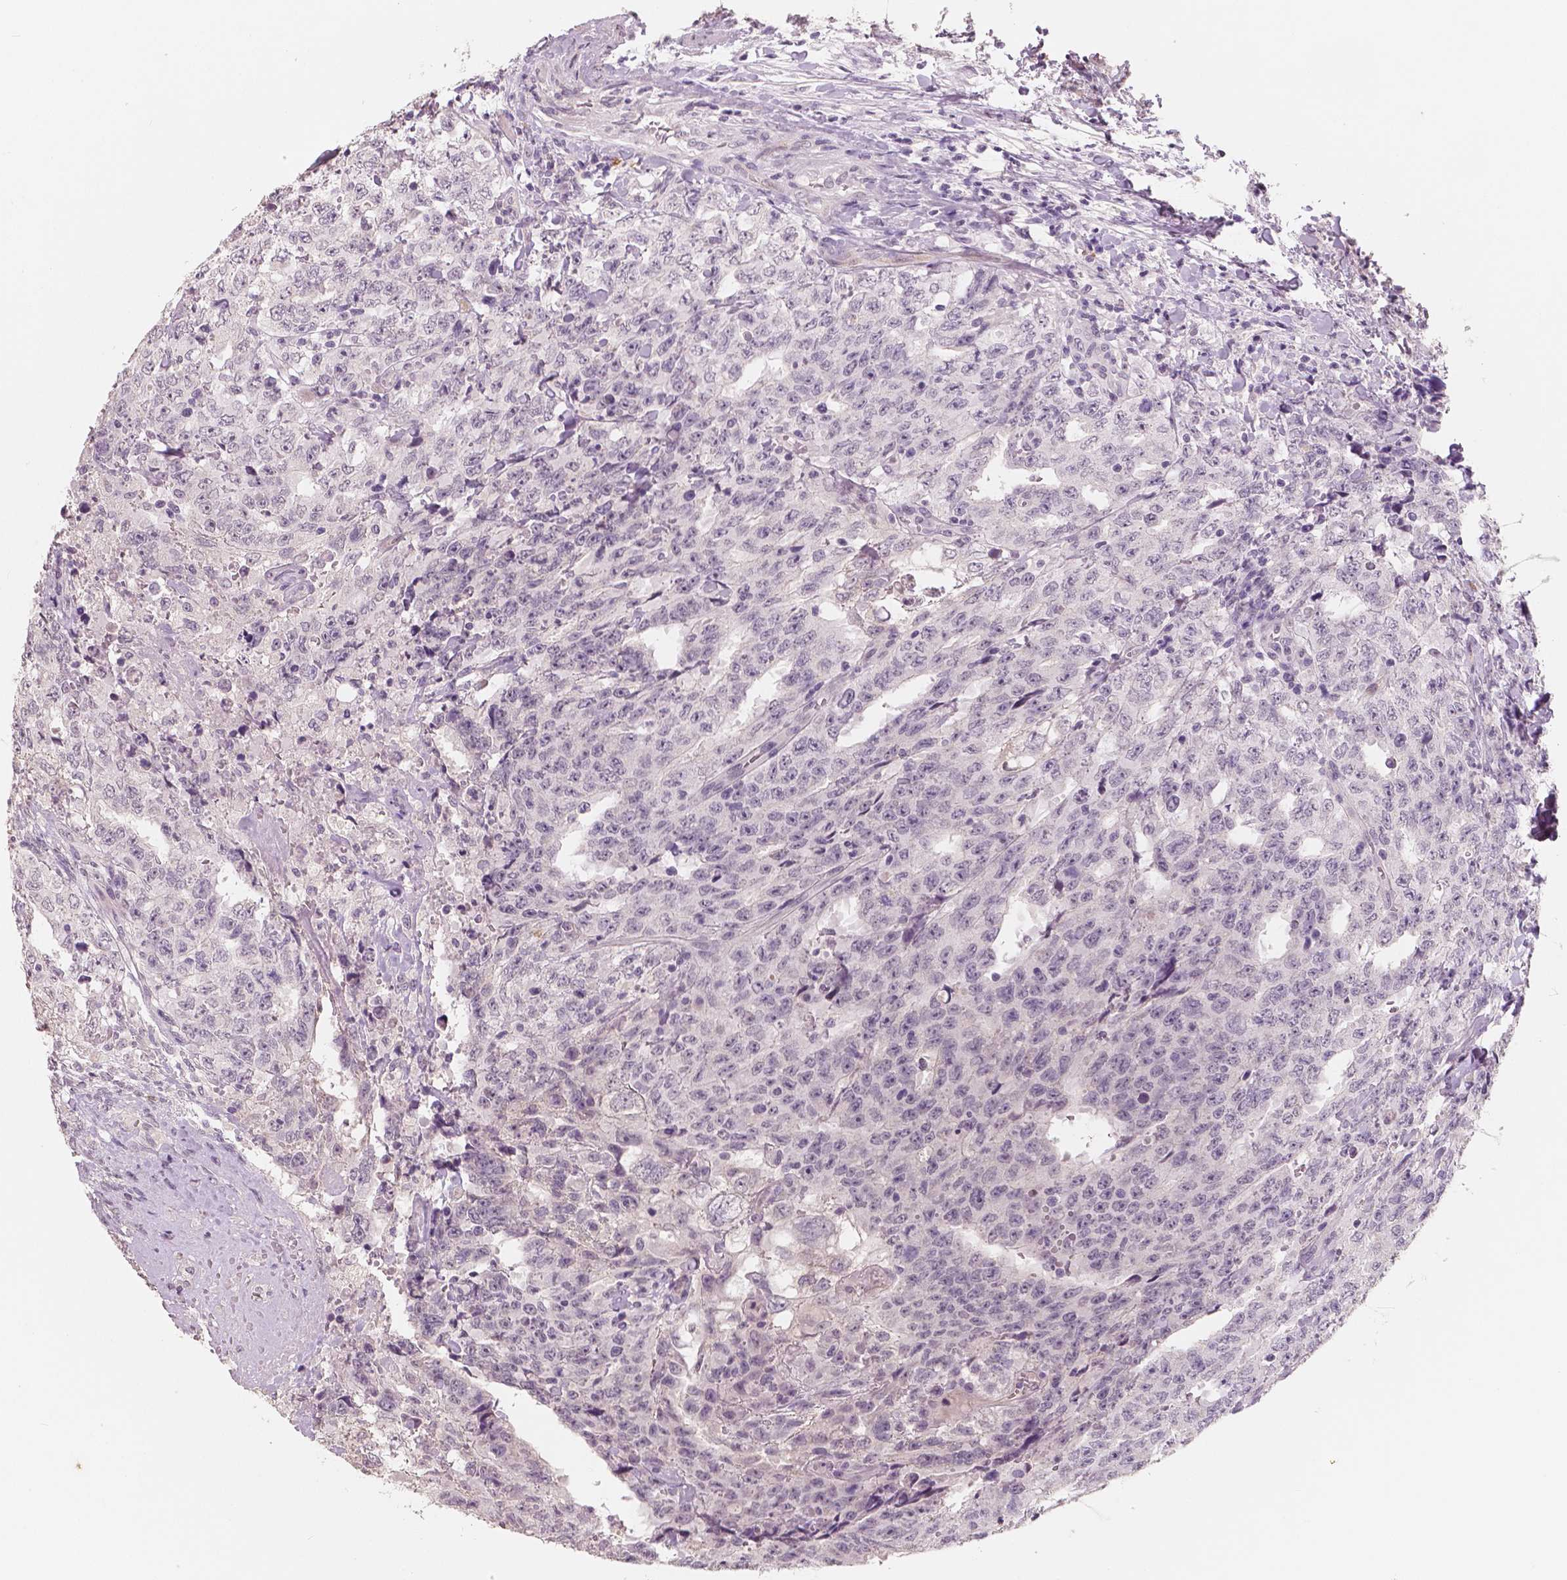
{"staining": {"intensity": "negative", "quantity": "none", "location": "none"}, "tissue": "testis cancer", "cell_type": "Tumor cells", "image_type": "cancer", "snomed": [{"axis": "morphology", "description": "Carcinoma, Embryonal, NOS"}, {"axis": "topography", "description": "Testis"}], "caption": "Tumor cells show no significant positivity in embryonal carcinoma (testis).", "gene": "KIT", "patient": {"sex": "male", "age": 24}}